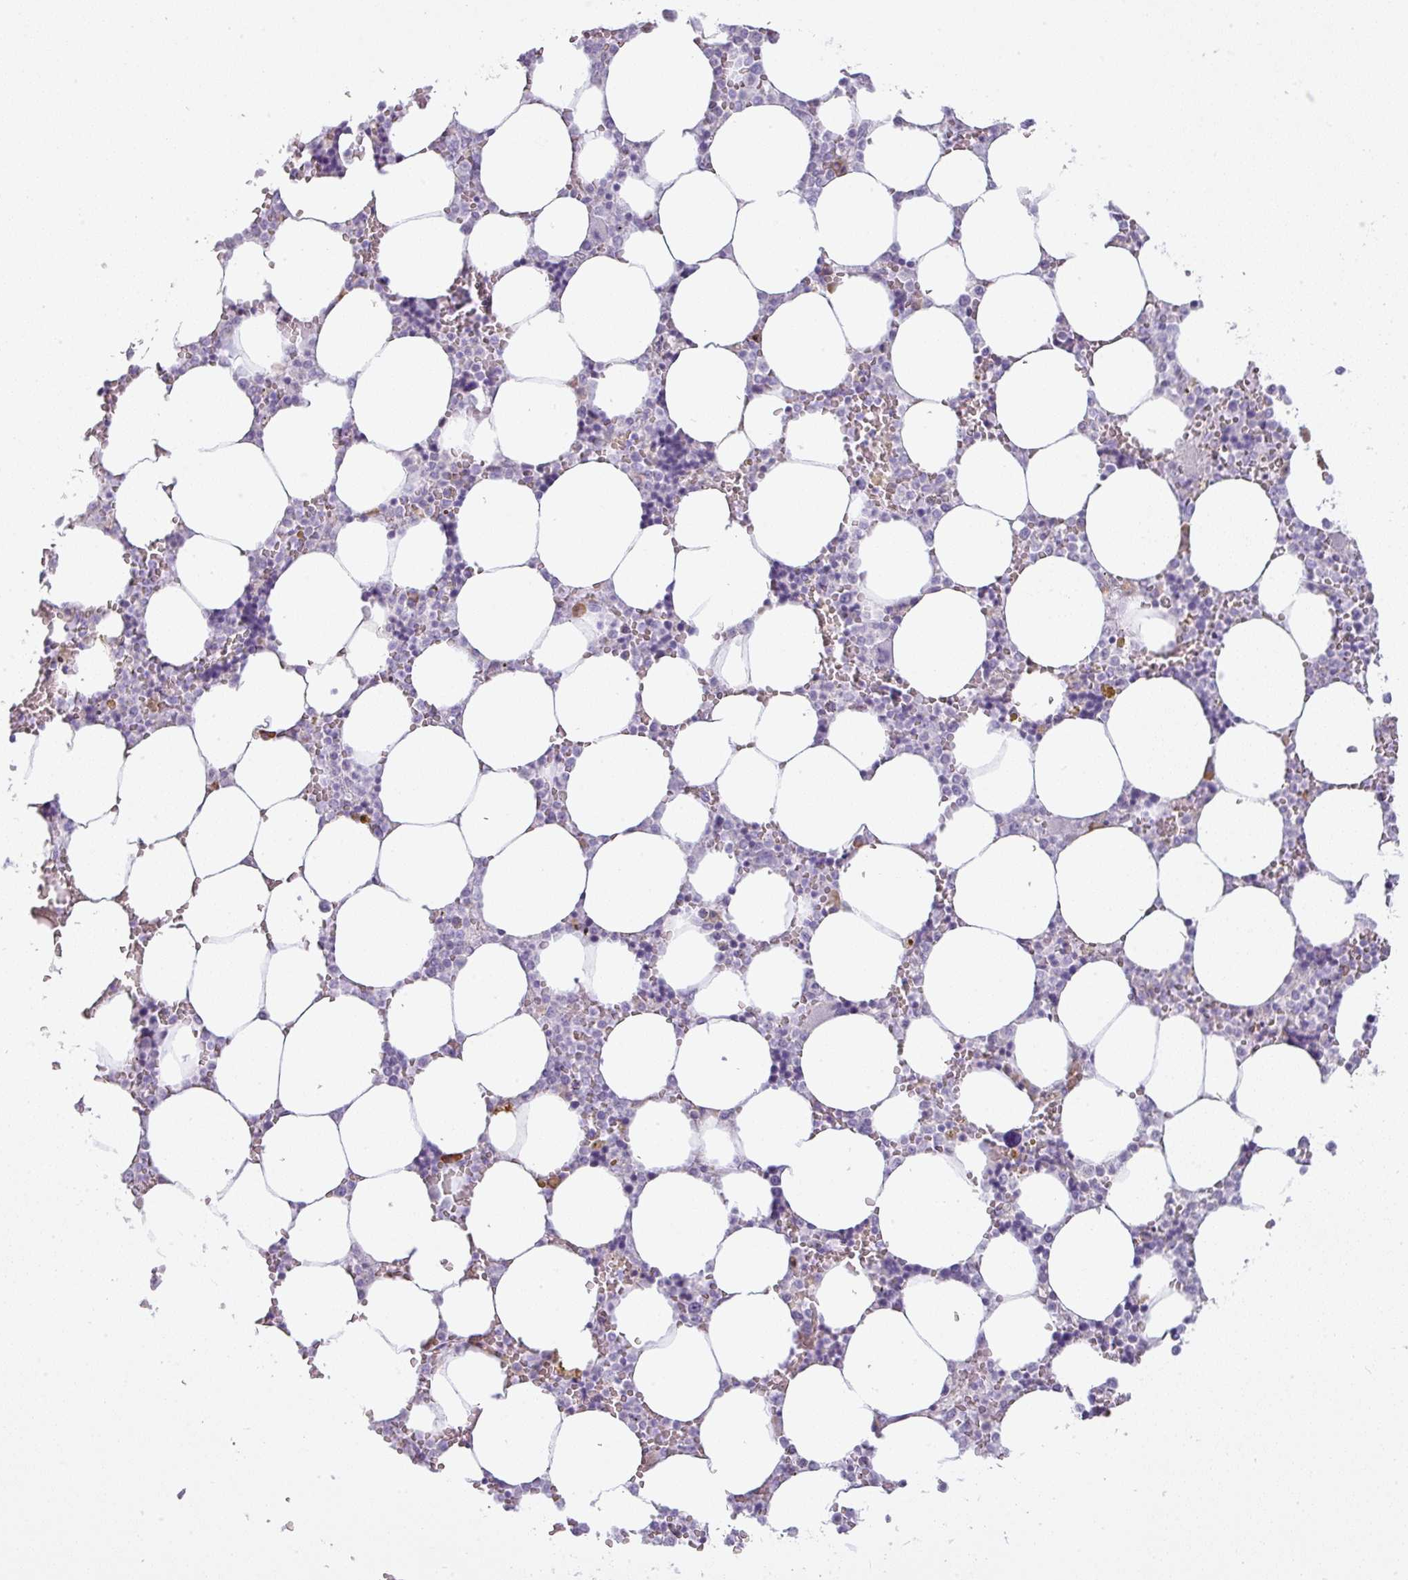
{"staining": {"intensity": "negative", "quantity": "none", "location": "none"}, "tissue": "bone marrow", "cell_type": "Hematopoietic cells", "image_type": "normal", "snomed": [{"axis": "morphology", "description": "Normal tissue, NOS"}, {"axis": "topography", "description": "Bone marrow"}], "caption": "Bone marrow was stained to show a protein in brown. There is no significant staining in hematopoietic cells. Nuclei are stained in blue.", "gene": "PGA3", "patient": {"sex": "male", "age": 64}}